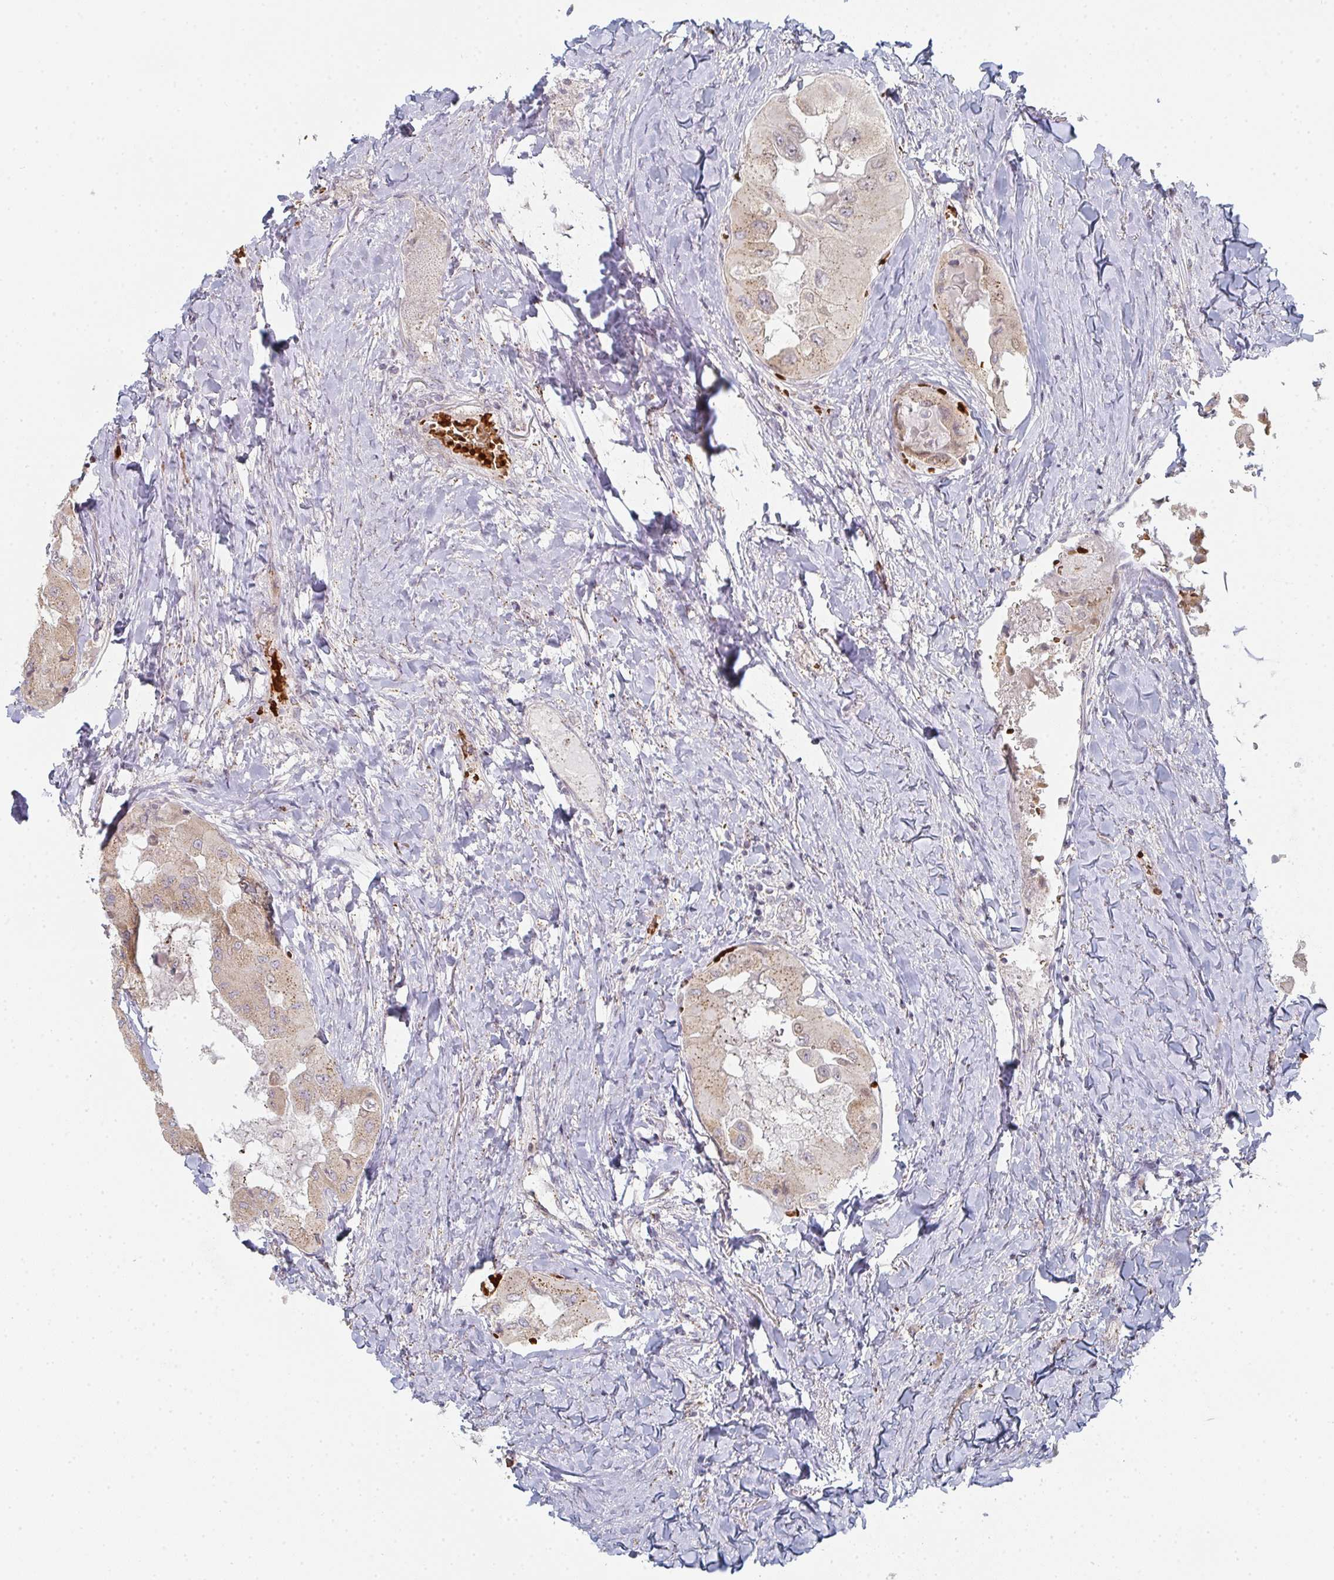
{"staining": {"intensity": "weak", "quantity": ">75%", "location": "cytoplasmic/membranous"}, "tissue": "thyroid cancer", "cell_type": "Tumor cells", "image_type": "cancer", "snomed": [{"axis": "morphology", "description": "Normal tissue, NOS"}, {"axis": "morphology", "description": "Papillary adenocarcinoma, NOS"}, {"axis": "topography", "description": "Thyroid gland"}], "caption": "Immunohistochemical staining of thyroid papillary adenocarcinoma exhibits low levels of weak cytoplasmic/membranous protein expression in about >75% of tumor cells.", "gene": "ZNF526", "patient": {"sex": "female", "age": 59}}